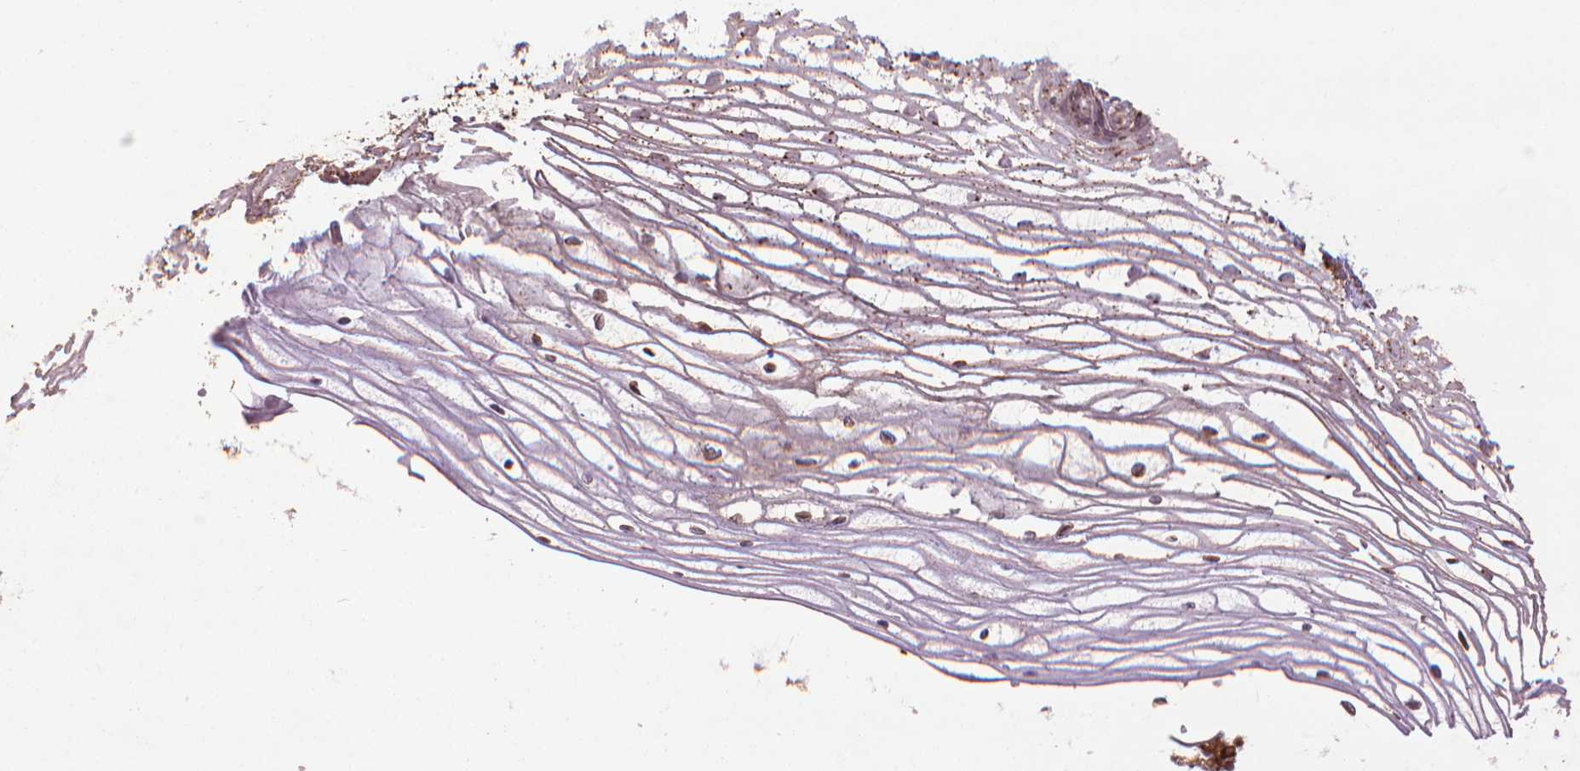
{"staining": {"intensity": "moderate", "quantity": ">75%", "location": "cytoplasmic/membranous,nuclear"}, "tissue": "cervix", "cell_type": "Glandular cells", "image_type": "normal", "snomed": [{"axis": "morphology", "description": "Normal tissue, NOS"}, {"axis": "topography", "description": "Cervix"}], "caption": "This image demonstrates immunohistochemistry (IHC) staining of unremarkable human cervix, with medium moderate cytoplasmic/membranous,nuclear expression in approximately >75% of glandular cells.", "gene": "GAS1", "patient": {"sex": "female", "age": 40}}